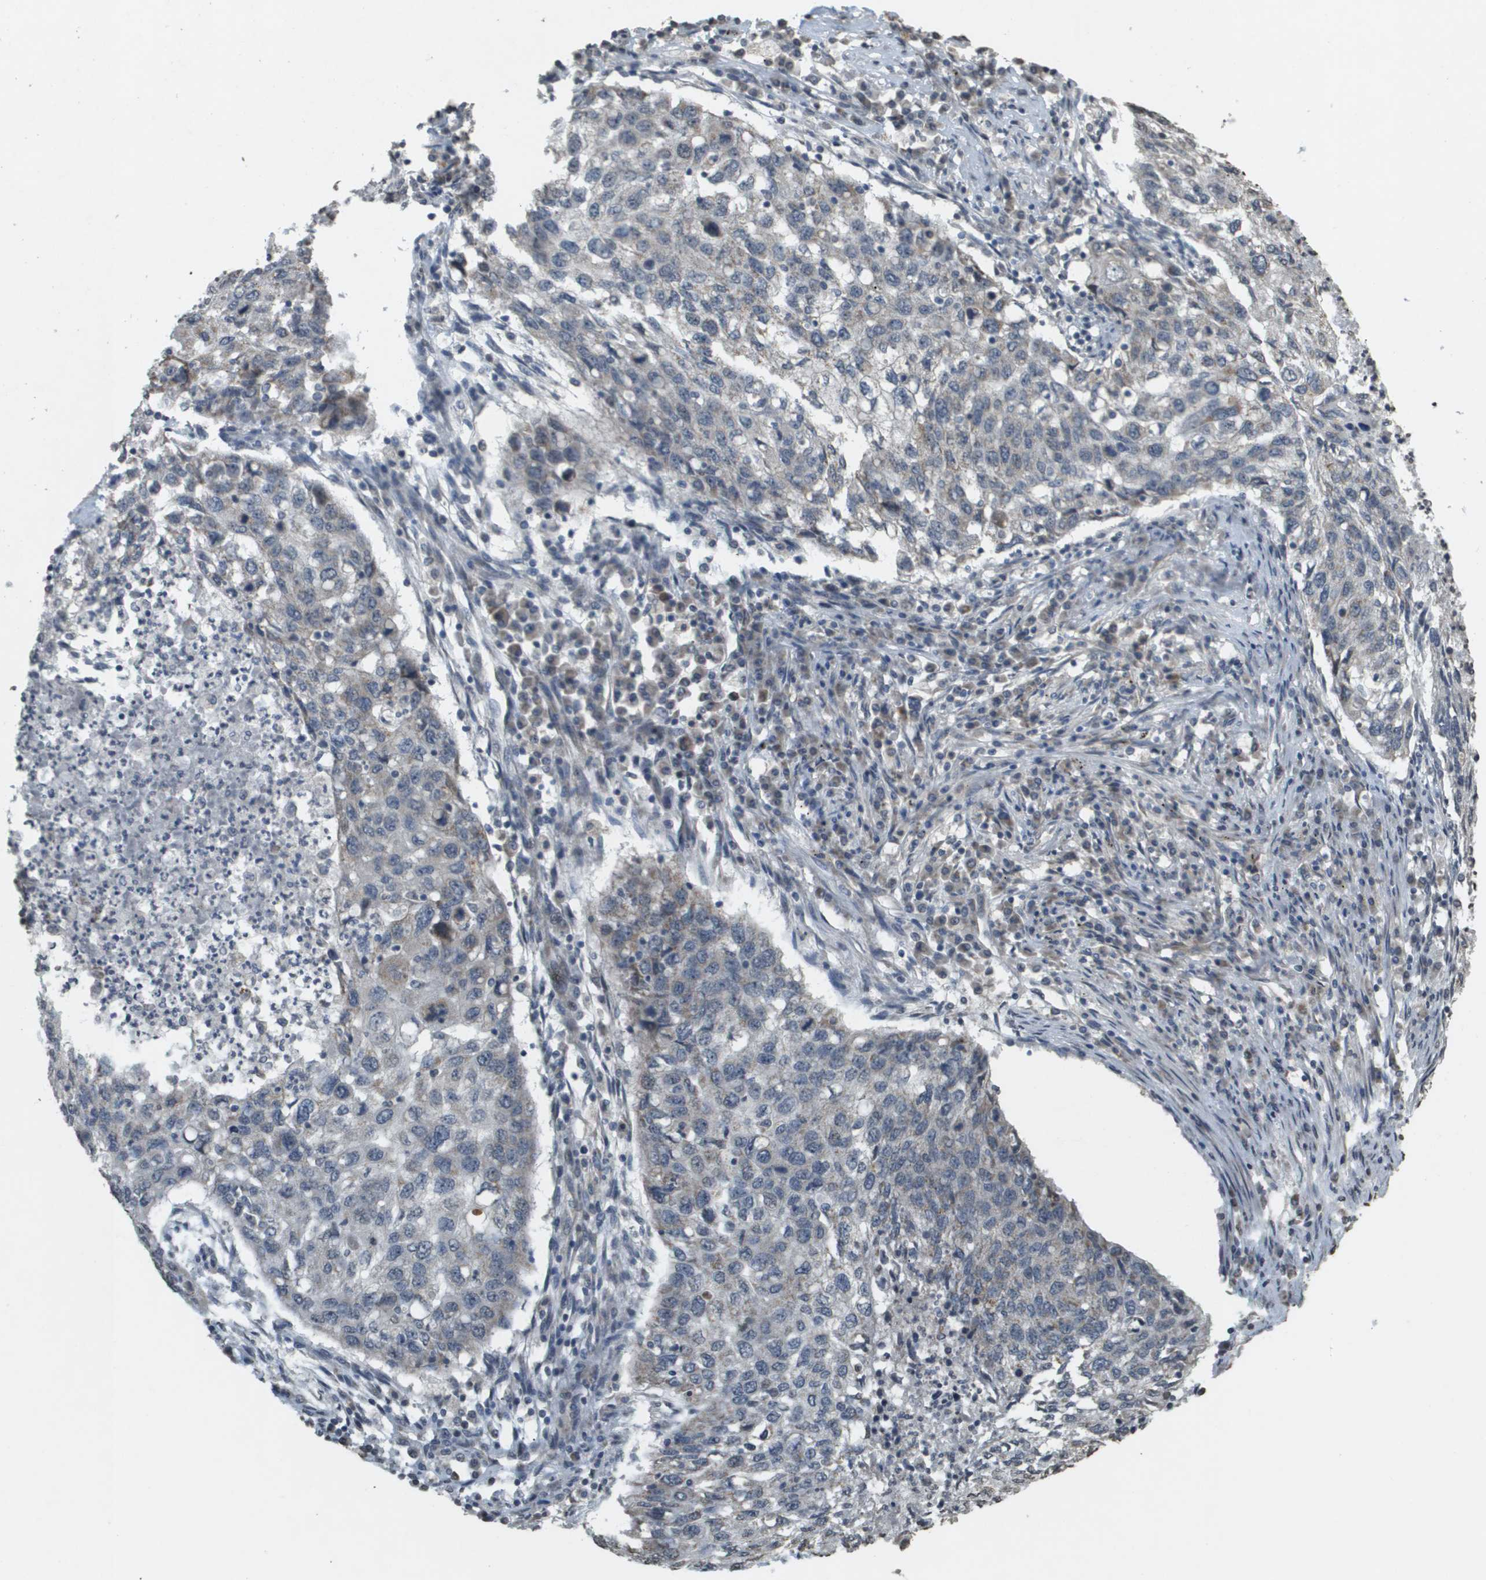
{"staining": {"intensity": "negative", "quantity": "none", "location": "none"}, "tissue": "lung cancer", "cell_type": "Tumor cells", "image_type": "cancer", "snomed": [{"axis": "morphology", "description": "Squamous cell carcinoma, NOS"}, {"axis": "topography", "description": "Lung"}], "caption": "This is an immunohistochemistry image of lung cancer (squamous cell carcinoma). There is no staining in tumor cells.", "gene": "RAB21", "patient": {"sex": "female", "age": 63}}